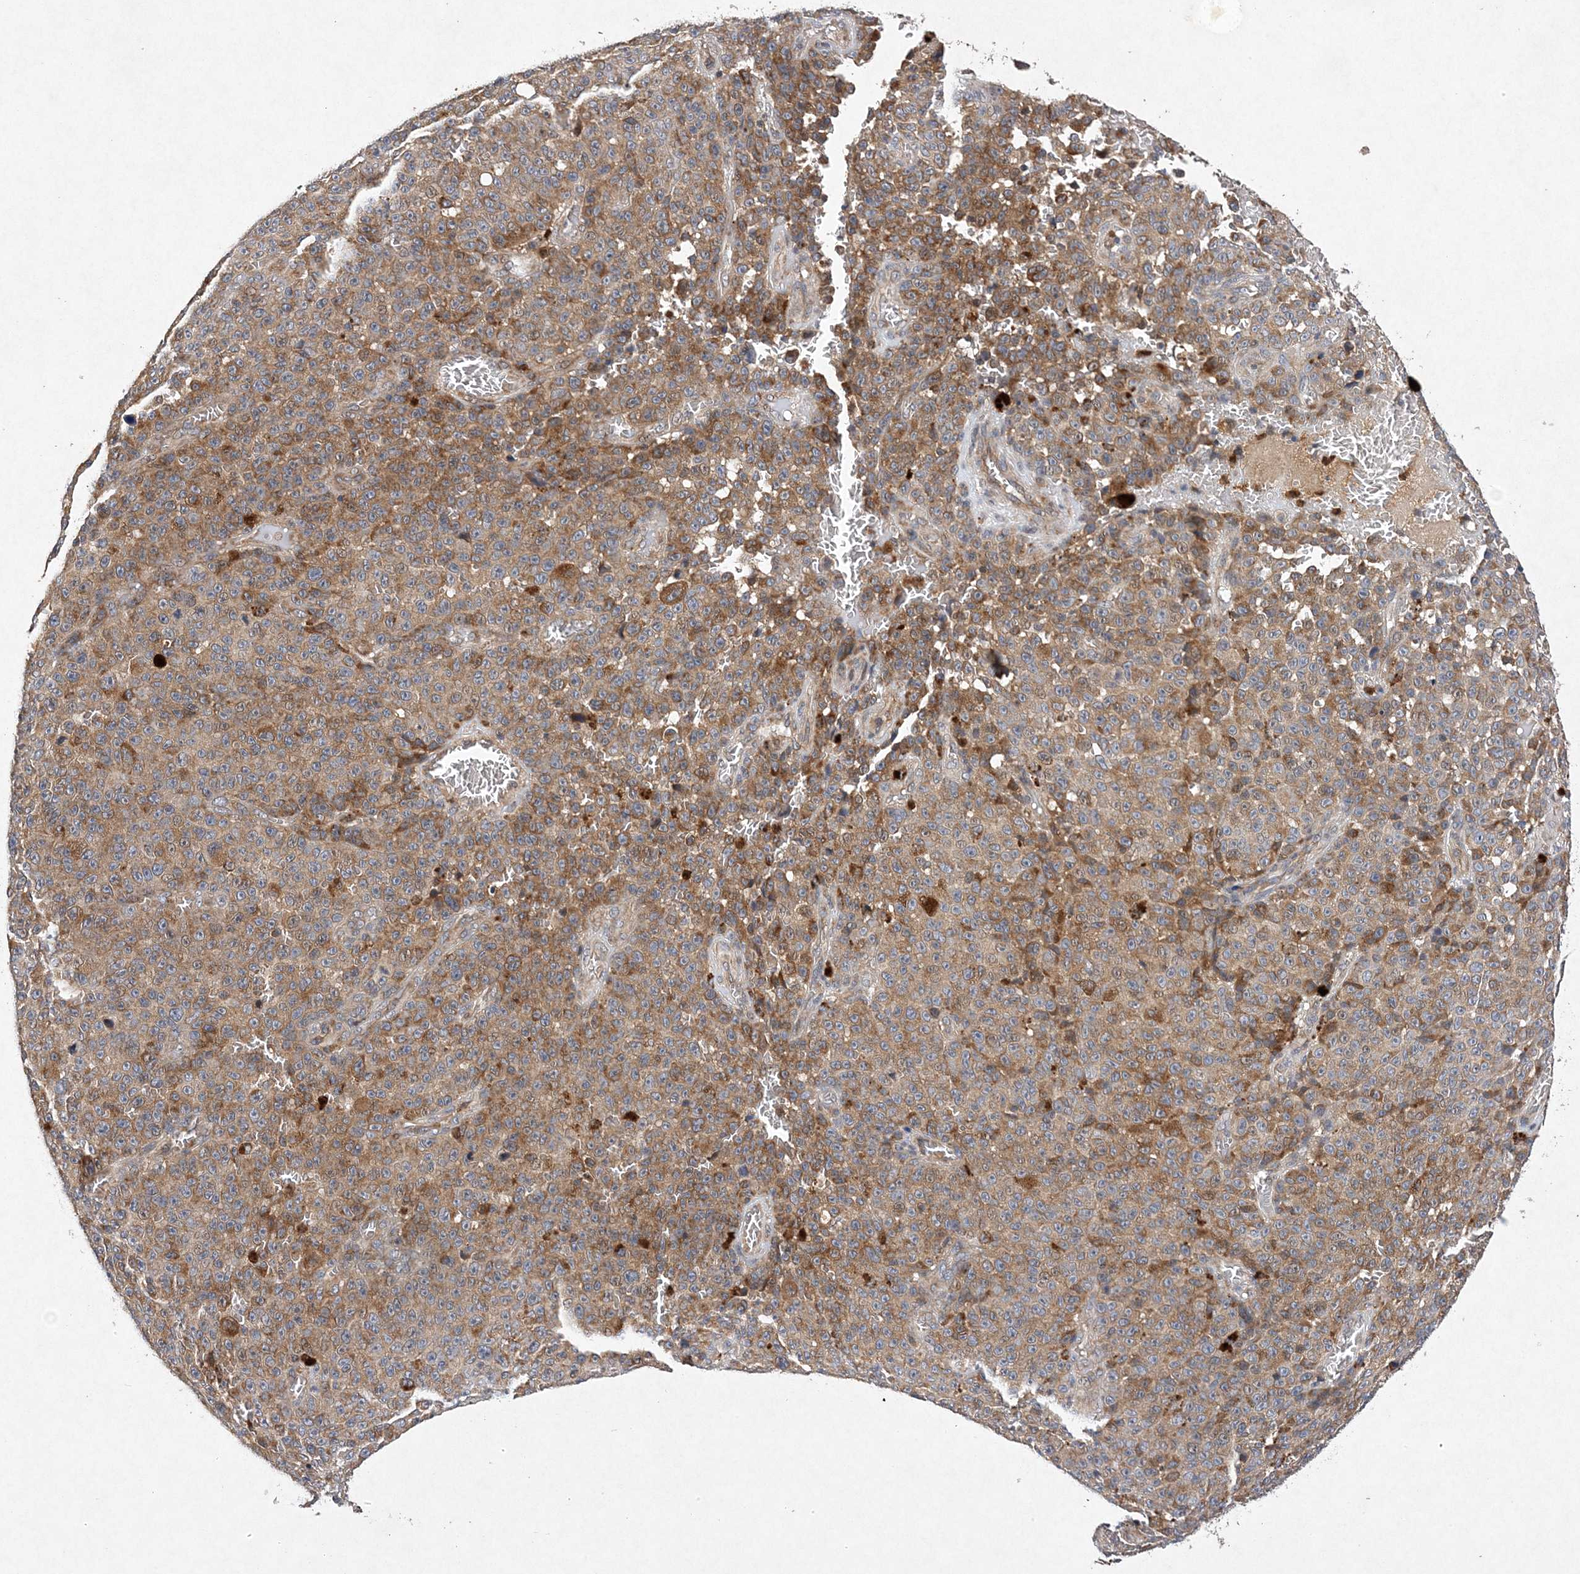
{"staining": {"intensity": "moderate", "quantity": ">75%", "location": "cytoplasmic/membranous"}, "tissue": "melanoma", "cell_type": "Tumor cells", "image_type": "cancer", "snomed": [{"axis": "morphology", "description": "Malignant melanoma, NOS"}, {"axis": "topography", "description": "Skin"}], "caption": "Protein expression analysis of human malignant melanoma reveals moderate cytoplasmic/membranous positivity in approximately >75% of tumor cells. The staining was performed using DAB (3,3'-diaminobenzidine), with brown indicating positive protein expression. Nuclei are stained blue with hematoxylin.", "gene": "PROSER1", "patient": {"sex": "female", "age": 82}}